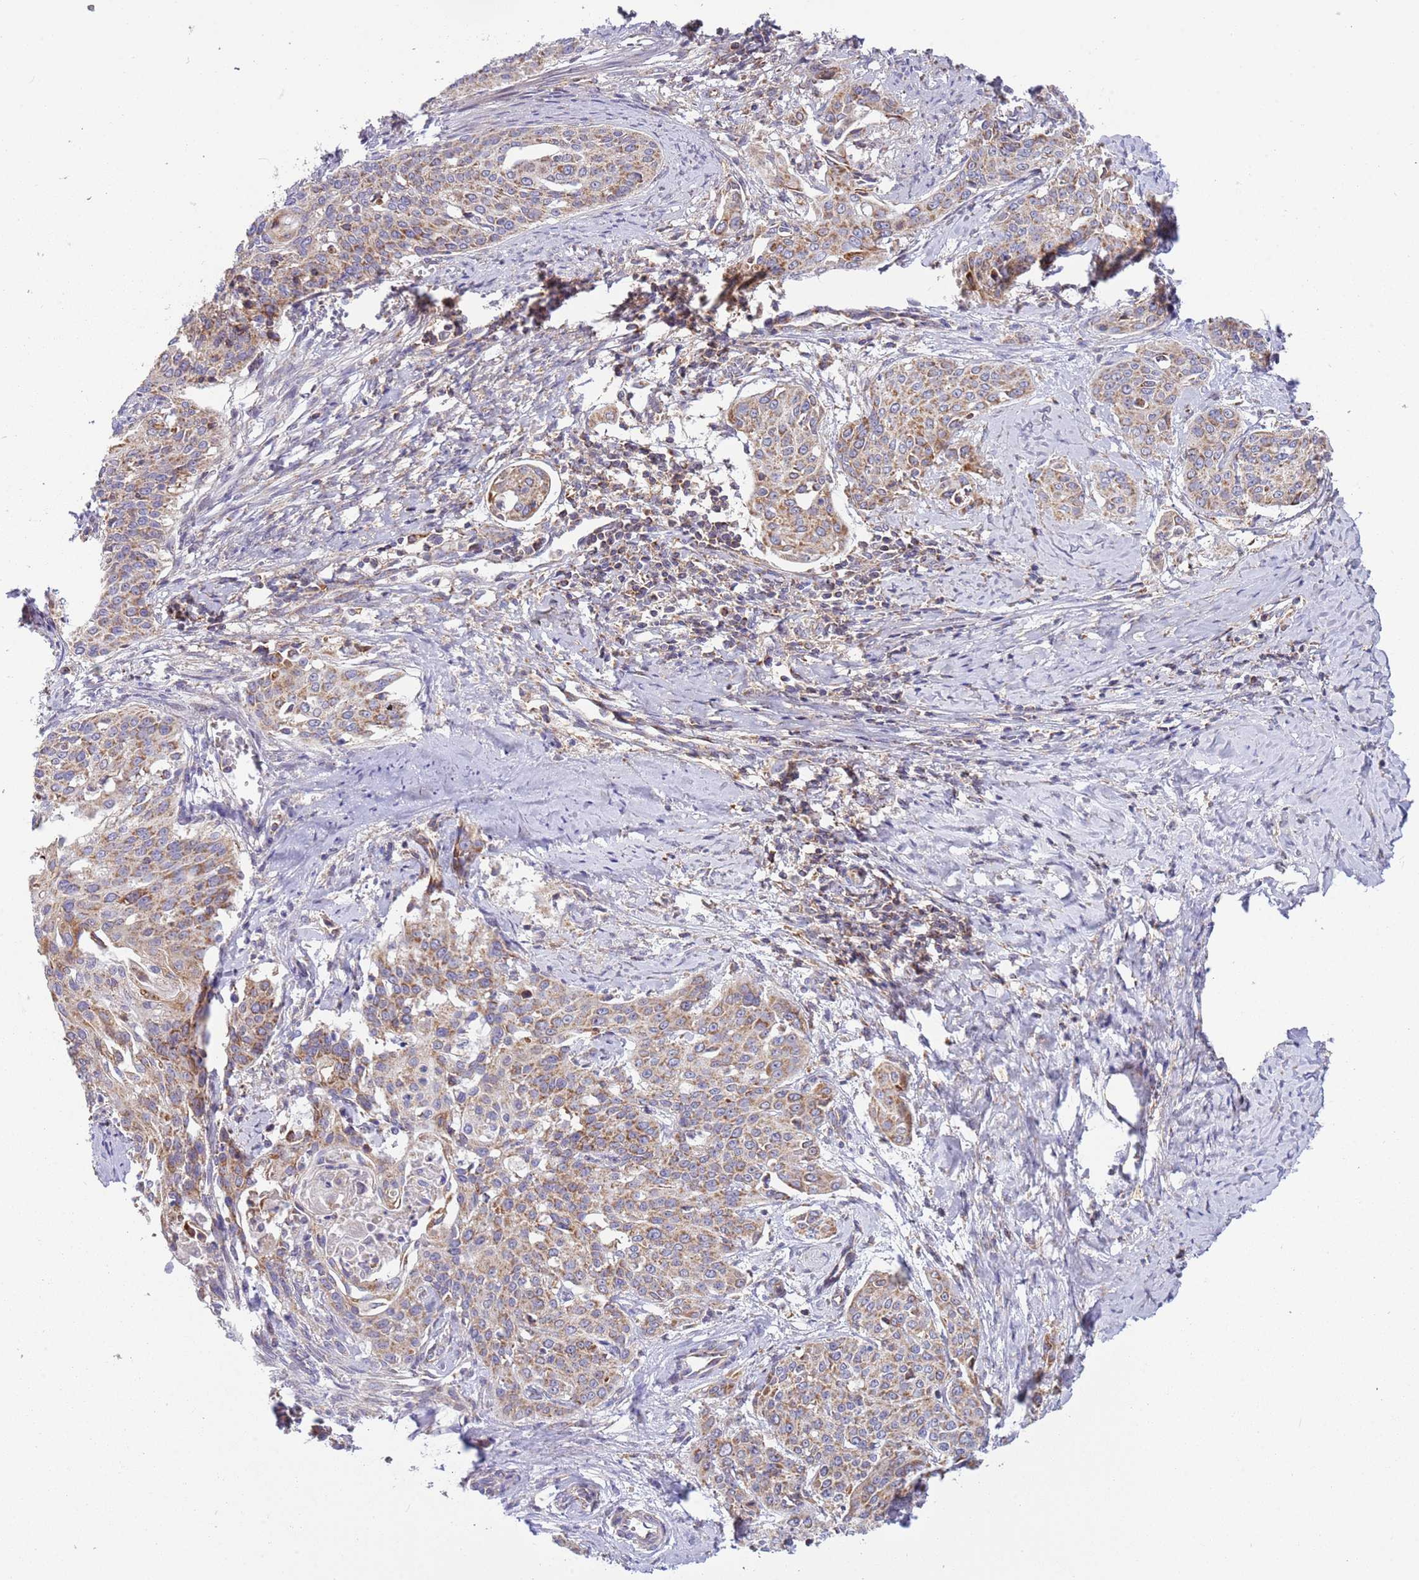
{"staining": {"intensity": "moderate", "quantity": ">75%", "location": "cytoplasmic/membranous"}, "tissue": "cervical cancer", "cell_type": "Tumor cells", "image_type": "cancer", "snomed": [{"axis": "morphology", "description": "Squamous cell carcinoma, NOS"}, {"axis": "topography", "description": "Cervix"}], "caption": "High-magnification brightfield microscopy of cervical cancer stained with DAB (brown) and counterstained with hematoxylin (blue). tumor cells exhibit moderate cytoplasmic/membranous expression is seen in about>75% of cells. The staining was performed using DAB (3,3'-diaminobenzidine) to visualize the protein expression in brown, while the nuclei were stained in blue with hematoxylin (Magnification: 20x).", "gene": "IRS4", "patient": {"sex": "female", "age": 44}}